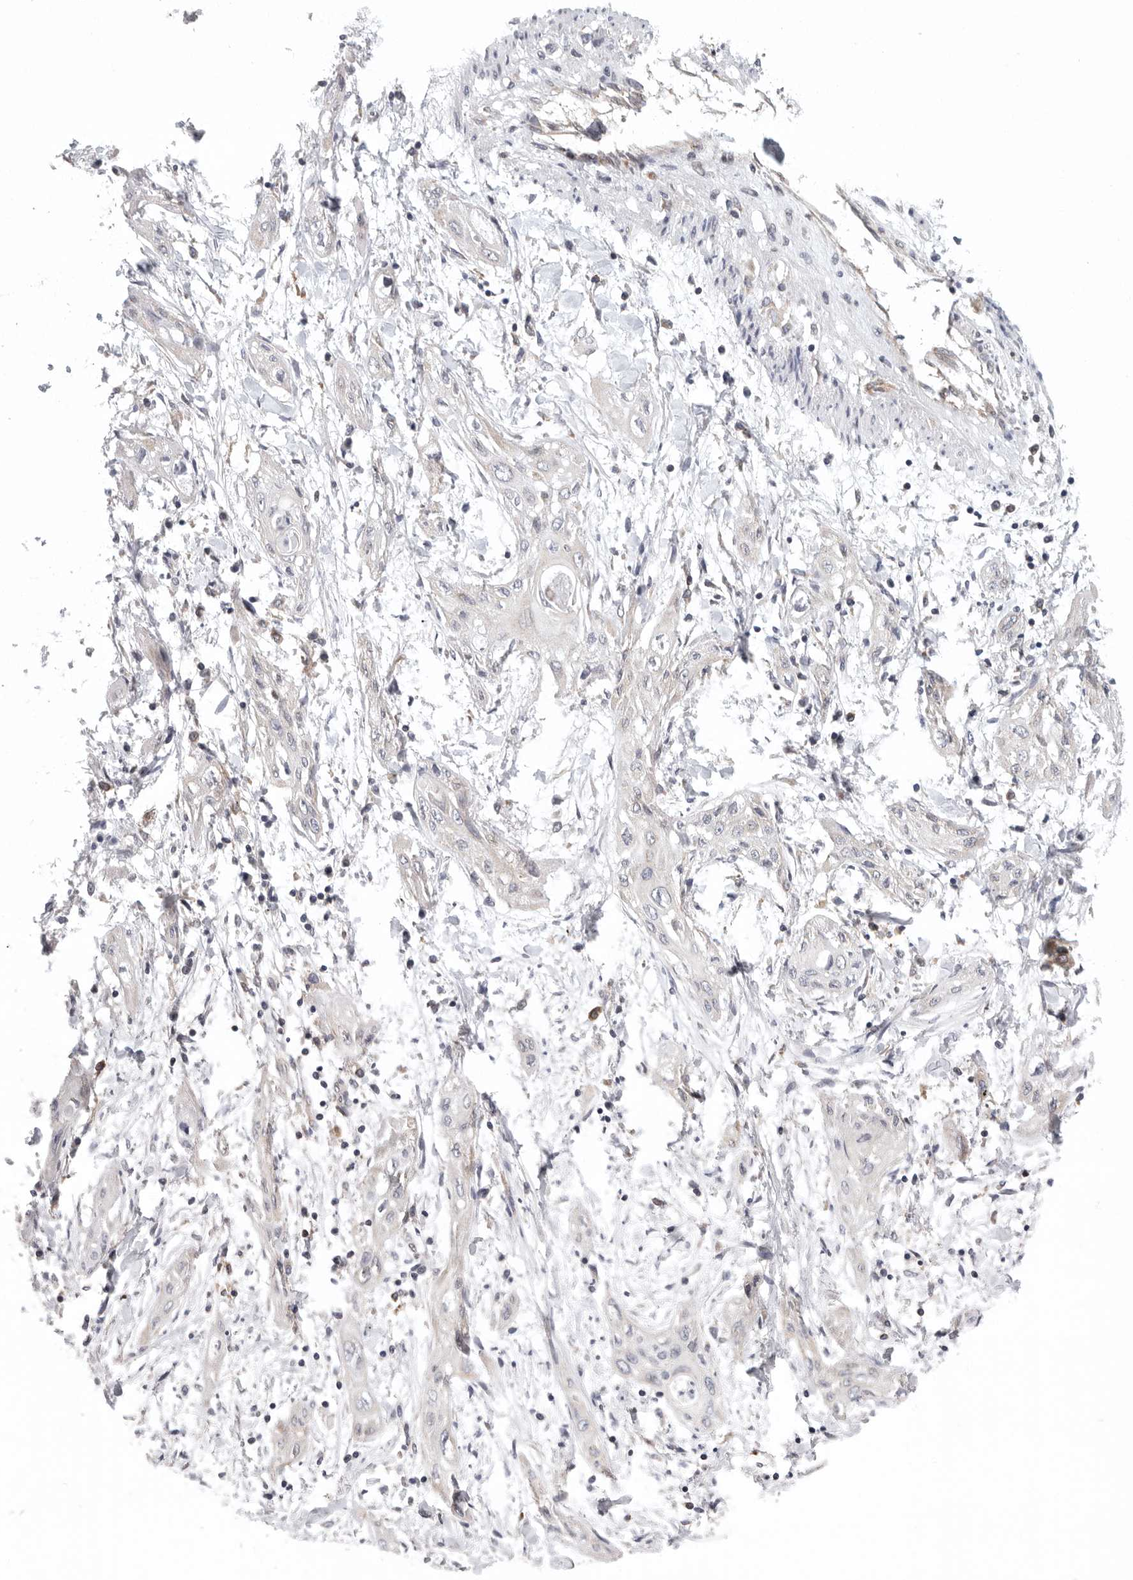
{"staining": {"intensity": "negative", "quantity": "none", "location": "none"}, "tissue": "lung cancer", "cell_type": "Tumor cells", "image_type": "cancer", "snomed": [{"axis": "morphology", "description": "Squamous cell carcinoma, NOS"}, {"axis": "topography", "description": "Lung"}], "caption": "Photomicrograph shows no protein positivity in tumor cells of squamous cell carcinoma (lung) tissue.", "gene": "FKBP8", "patient": {"sex": "female", "age": 47}}